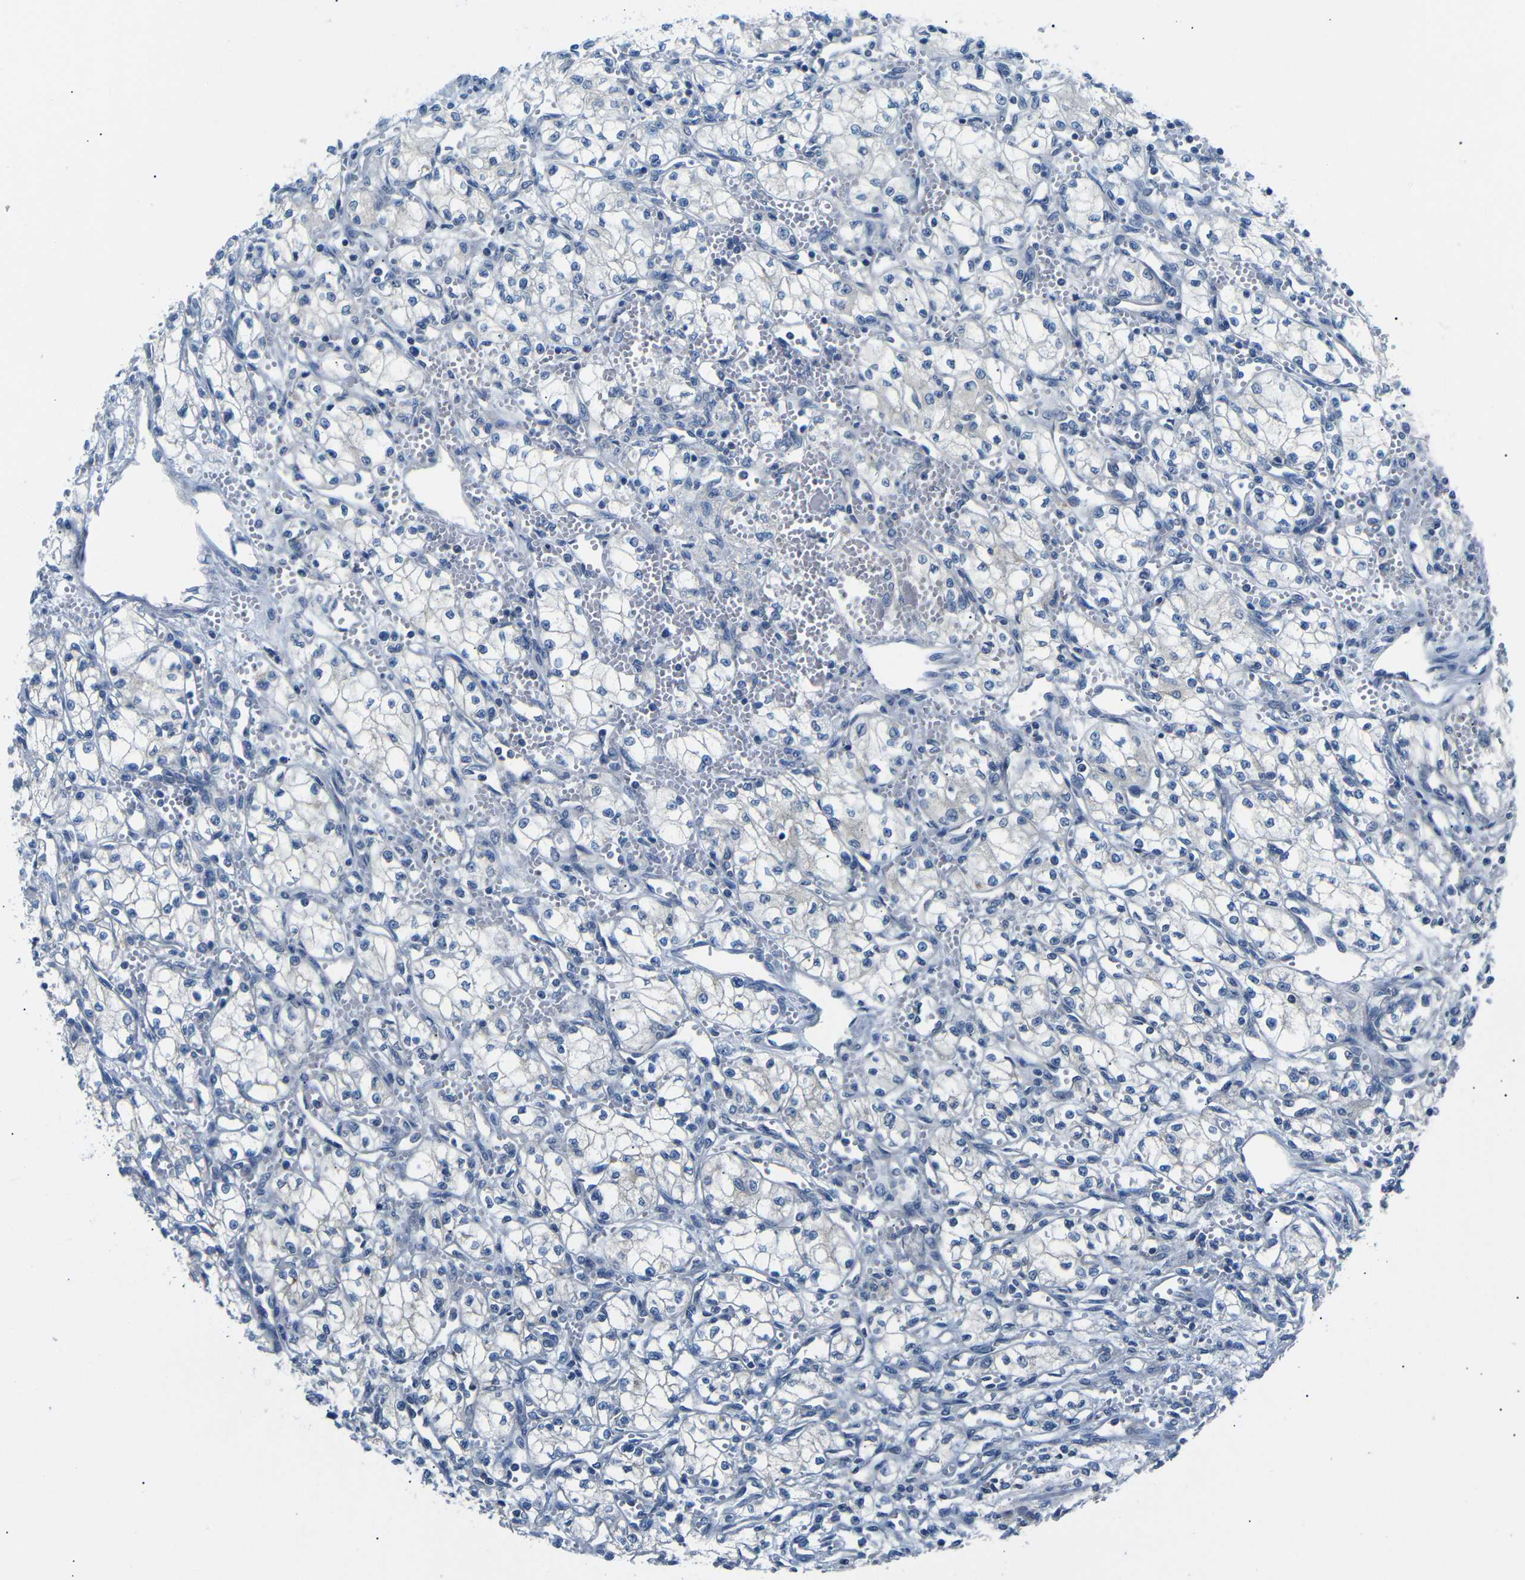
{"staining": {"intensity": "negative", "quantity": "none", "location": "none"}, "tissue": "renal cancer", "cell_type": "Tumor cells", "image_type": "cancer", "snomed": [{"axis": "morphology", "description": "Normal tissue, NOS"}, {"axis": "morphology", "description": "Adenocarcinoma, NOS"}, {"axis": "topography", "description": "Kidney"}], "caption": "A histopathology image of renal cancer (adenocarcinoma) stained for a protein displays no brown staining in tumor cells. (Stains: DAB immunohistochemistry (IHC) with hematoxylin counter stain, Microscopy: brightfield microscopy at high magnification).", "gene": "DCP1A", "patient": {"sex": "male", "age": 59}}